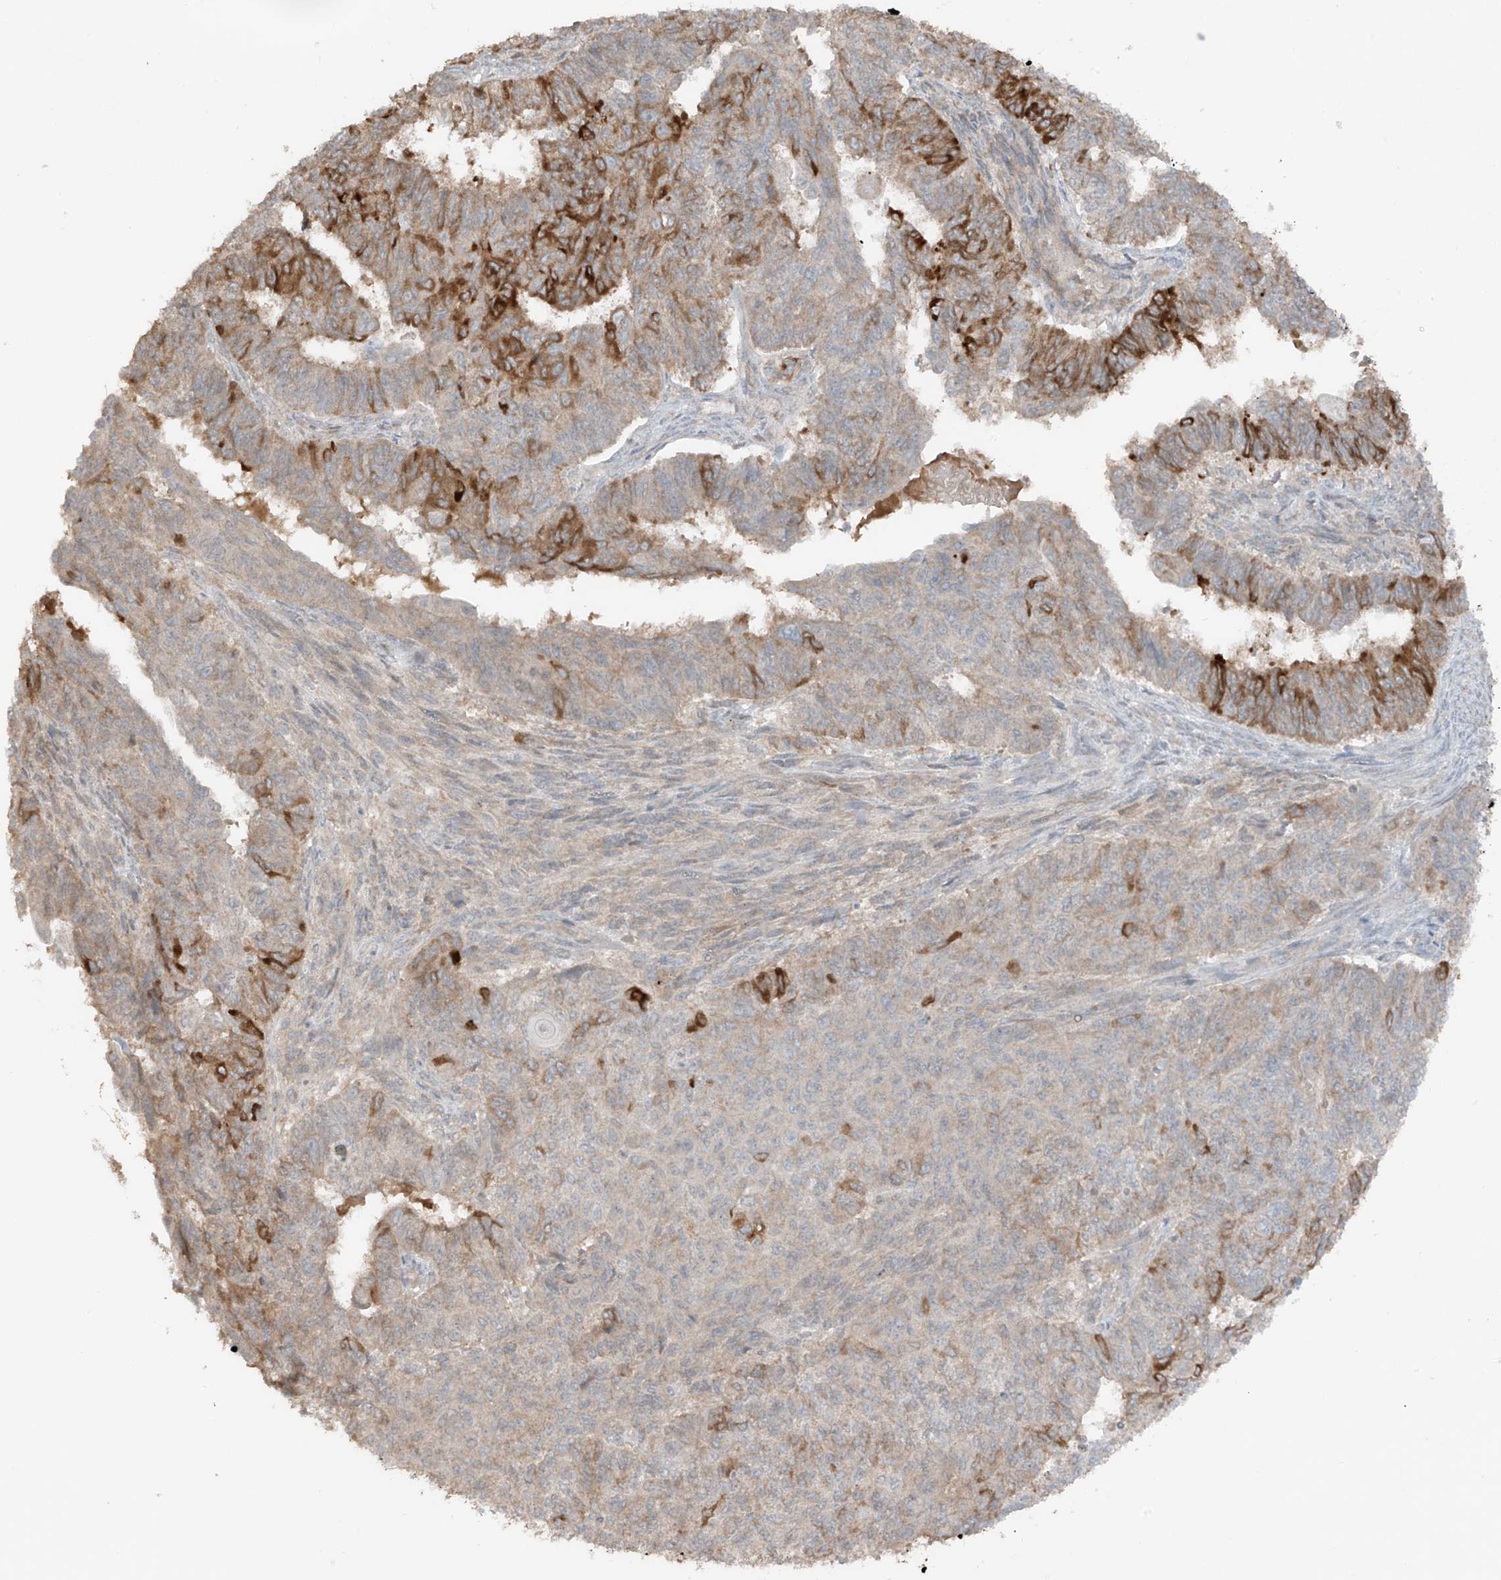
{"staining": {"intensity": "moderate", "quantity": "25%-75%", "location": "cytoplasmic/membranous"}, "tissue": "endometrial cancer", "cell_type": "Tumor cells", "image_type": "cancer", "snomed": [{"axis": "morphology", "description": "Adenocarcinoma, NOS"}, {"axis": "topography", "description": "Endometrium"}], "caption": "High-power microscopy captured an immunohistochemistry histopathology image of endometrial cancer (adenocarcinoma), revealing moderate cytoplasmic/membranous positivity in about 25%-75% of tumor cells.", "gene": "COLGALT2", "patient": {"sex": "female", "age": 32}}